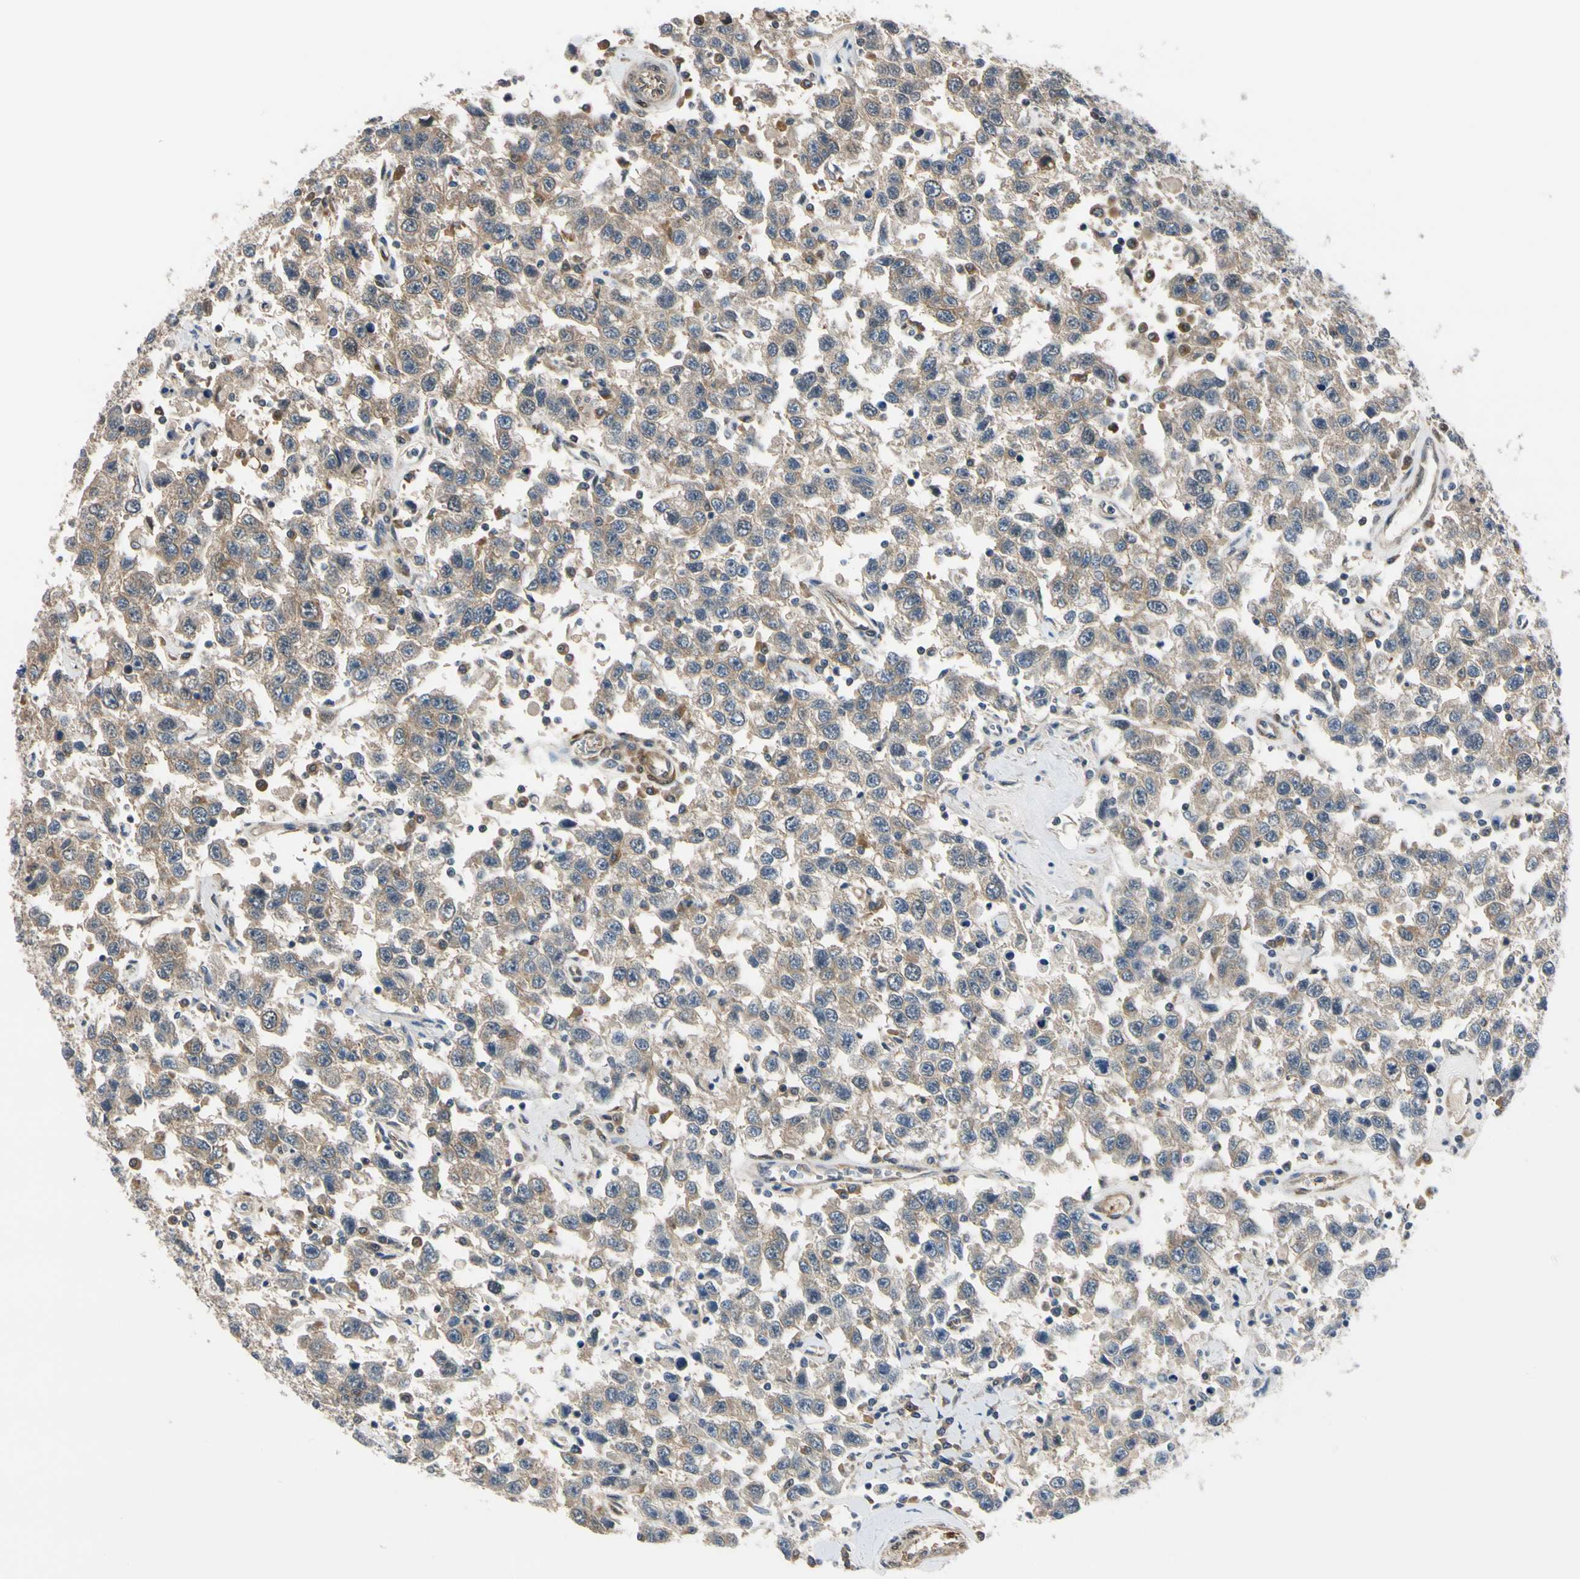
{"staining": {"intensity": "weak", "quantity": ">75%", "location": "cytoplasmic/membranous"}, "tissue": "testis cancer", "cell_type": "Tumor cells", "image_type": "cancer", "snomed": [{"axis": "morphology", "description": "Seminoma, NOS"}, {"axis": "topography", "description": "Testis"}], "caption": "Brown immunohistochemical staining in human testis seminoma exhibits weak cytoplasmic/membranous expression in approximately >75% of tumor cells.", "gene": "RASGRF1", "patient": {"sex": "male", "age": 41}}